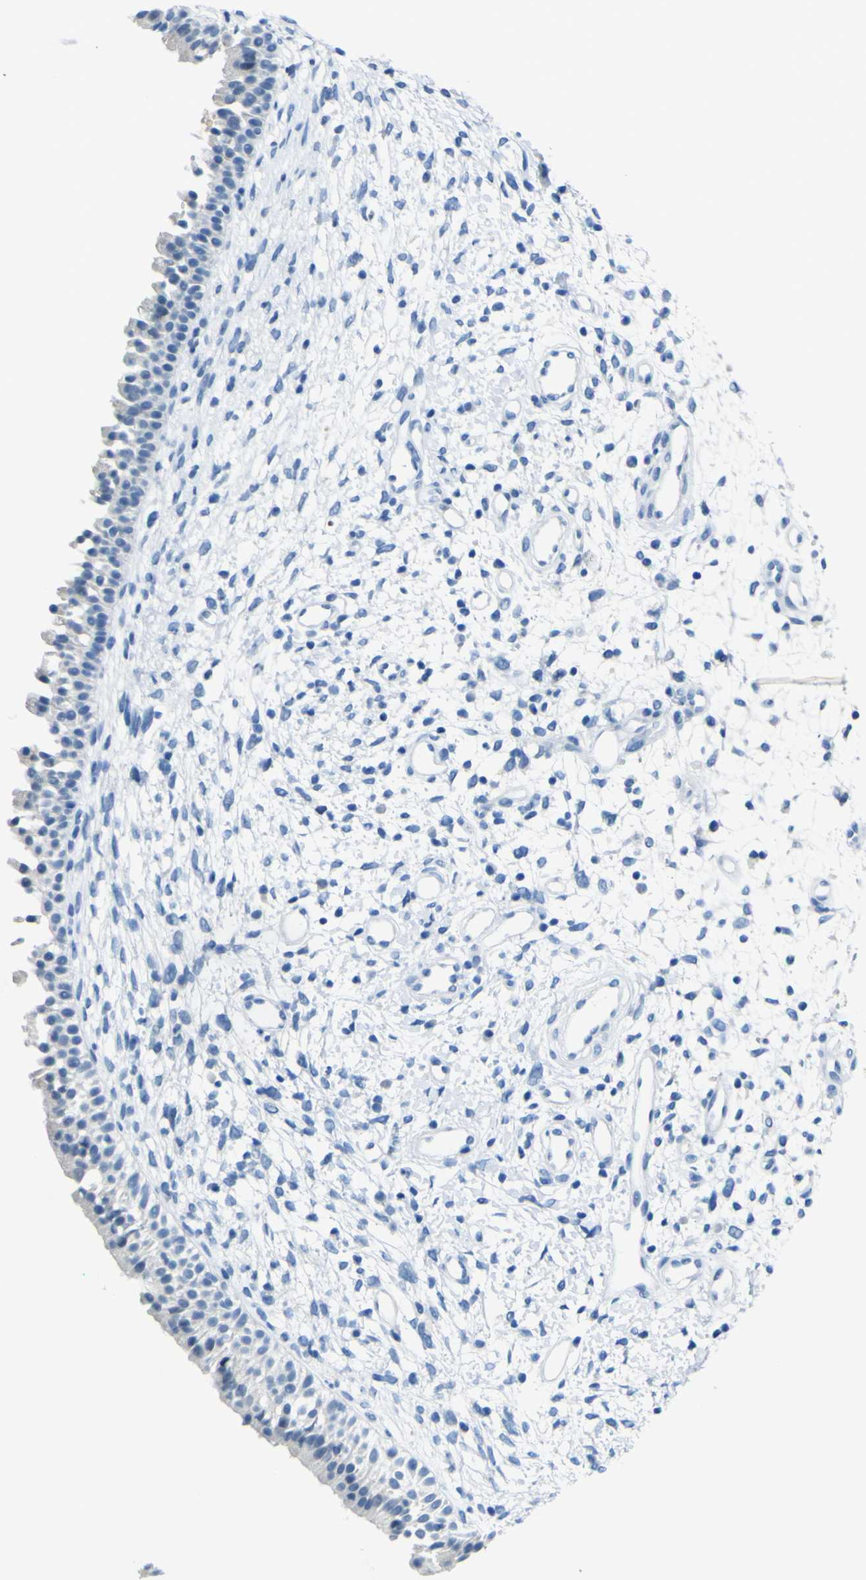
{"staining": {"intensity": "negative", "quantity": "none", "location": "none"}, "tissue": "nasopharynx", "cell_type": "Respiratory epithelial cells", "image_type": "normal", "snomed": [{"axis": "morphology", "description": "Normal tissue, NOS"}, {"axis": "topography", "description": "Nasopharynx"}], "caption": "Respiratory epithelial cells show no significant protein positivity in normal nasopharynx.", "gene": "PHKG1", "patient": {"sex": "male", "age": 22}}